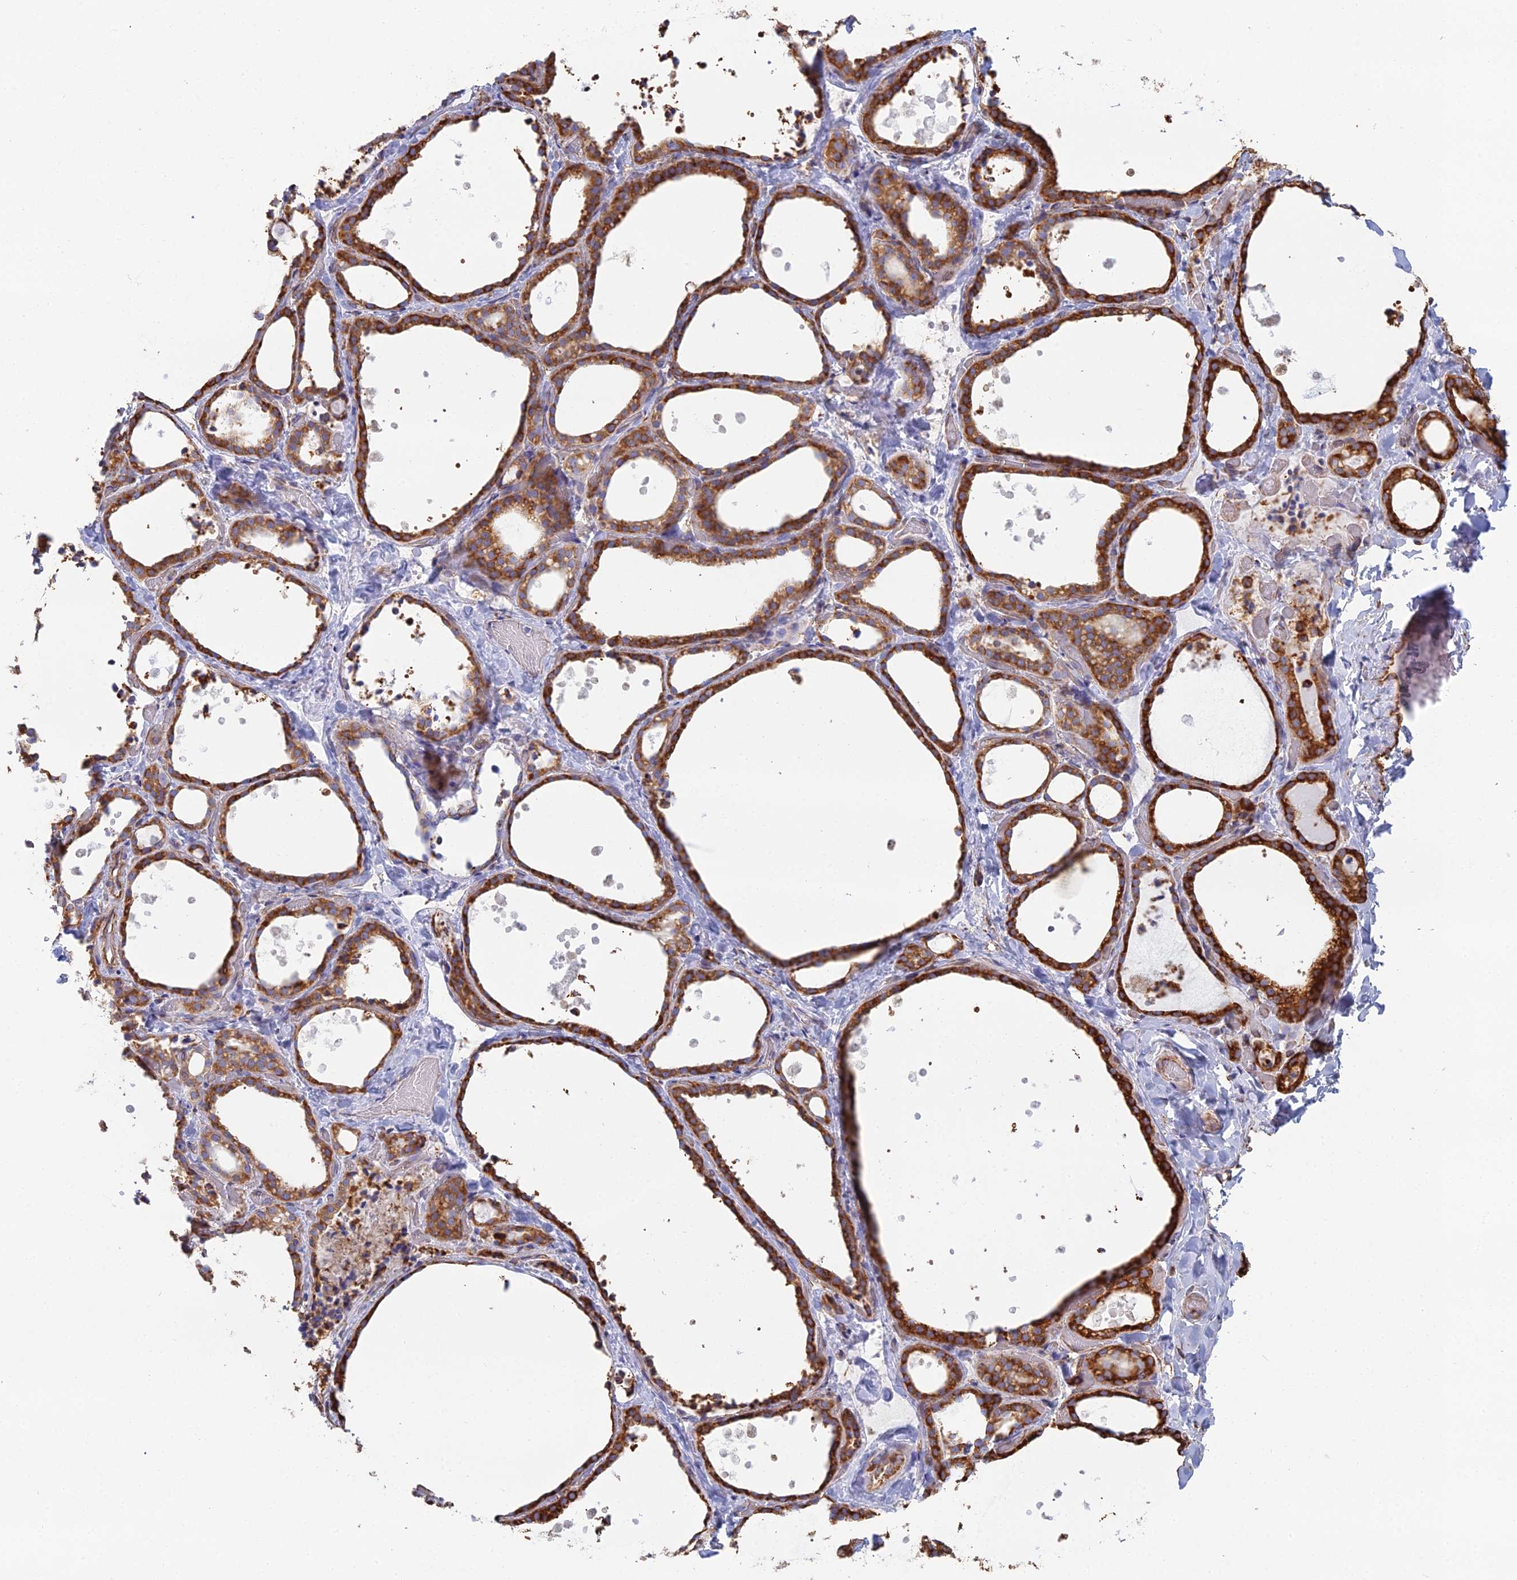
{"staining": {"intensity": "strong", "quantity": ">75%", "location": "cytoplasmic/membranous"}, "tissue": "thyroid gland", "cell_type": "Glandular cells", "image_type": "normal", "snomed": [{"axis": "morphology", "description": "Normal tissue, NOS"}, {"axis": "topography", "description": "Thyroid gland"}], "caption": "DAB immunohistochemical staining of unremarkable human thyroid gland displays strong cytoplasmic/membranous protein expression in approximately >75% of glandular cells. (Stains: DAB (3,3'-diaminobenzidine) in brown, nuclei in blue, Microscopy: brightfield microscopy at high magnification).", "gene": "CLVS2", "patient": {"sex": "female", "age": 44}}